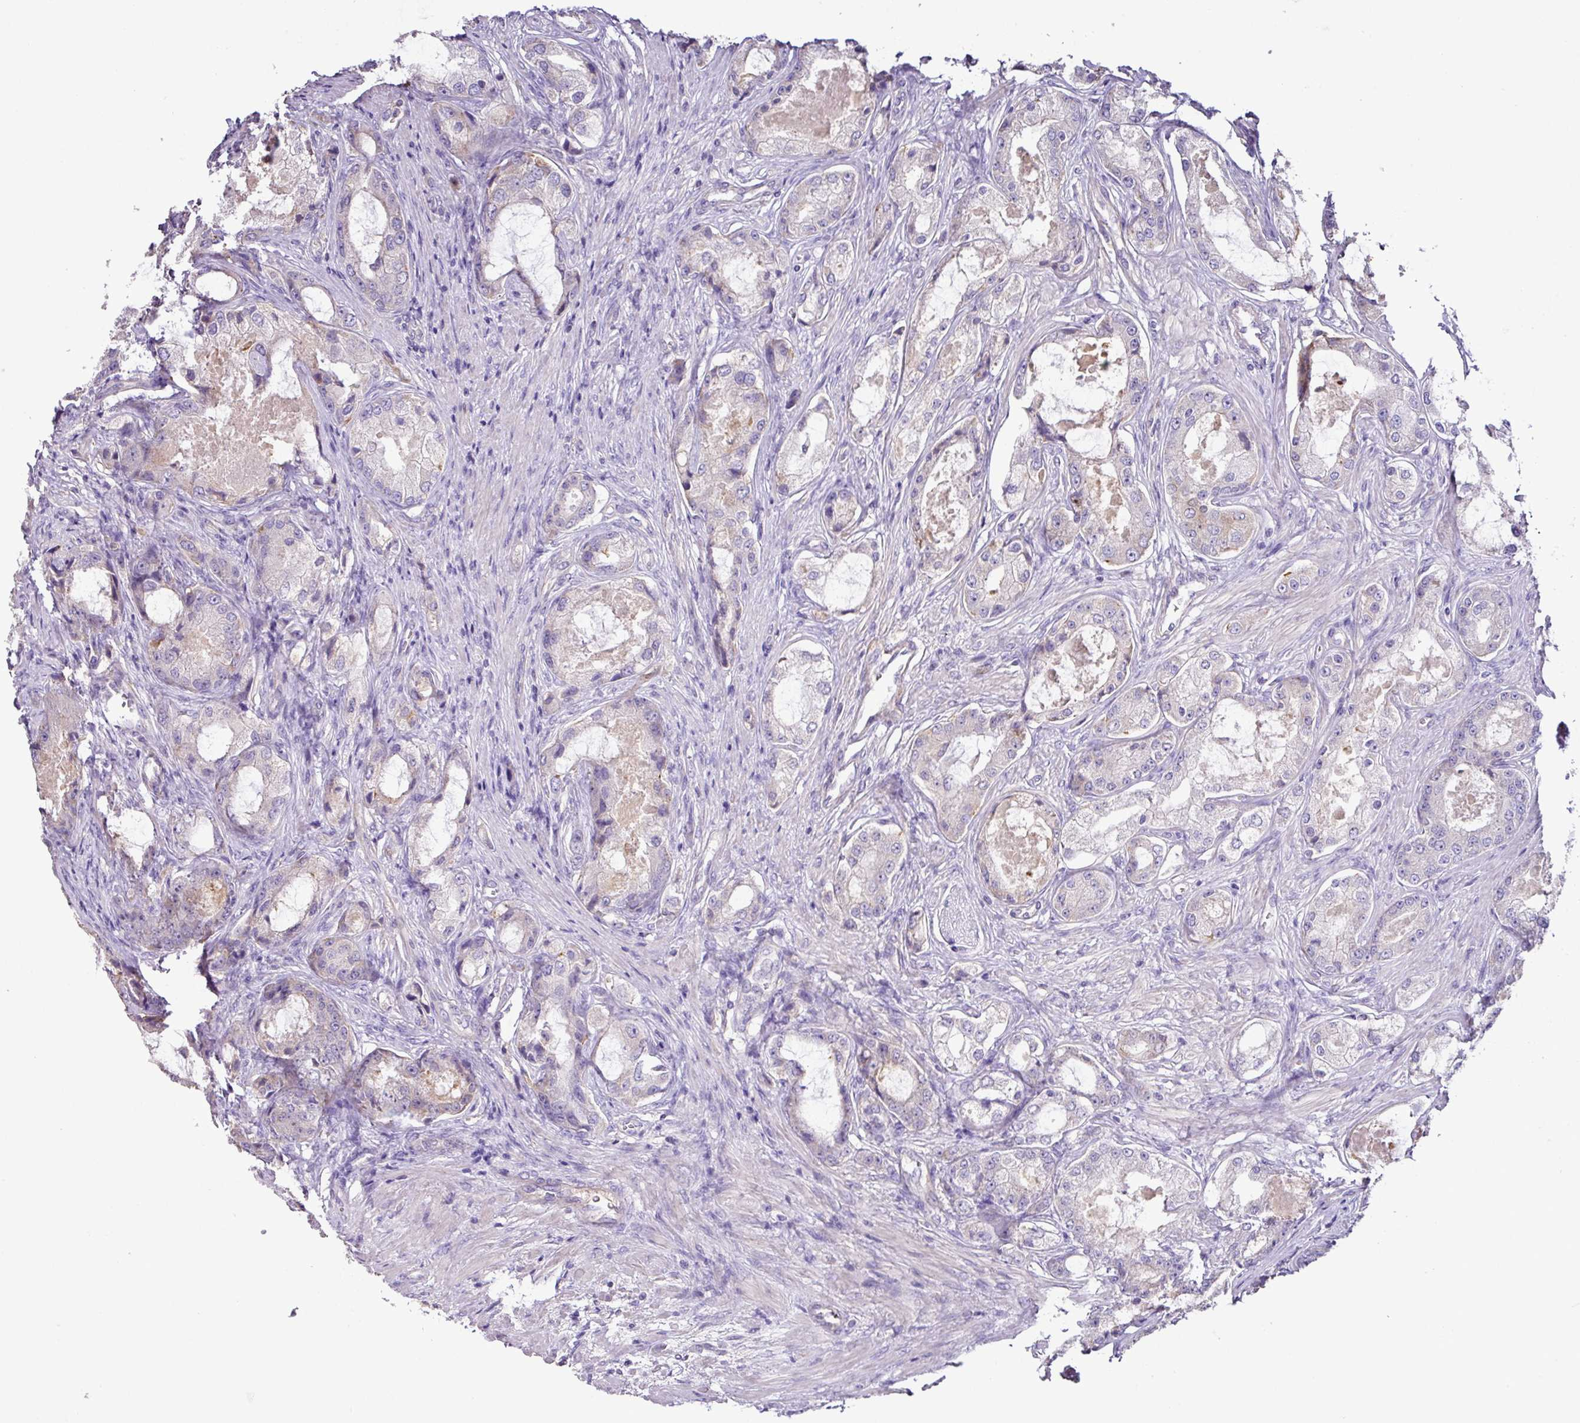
{"staining": {"intensity": "negative", "quantity": "none", "location": "none"}, "tissue": "prostate cancer", "cell_type": "Tumor cells", "image_type": "cancer", "snomed": [{"axis": "morphology", "description": "Adenocarcinoma, Low grade"}, {"axis": "topography", "description": "Prostate"}], "caption": "Immunohistochemistry (IHC) photomicrograph of neoplastic tissue: human prostate cancer stained with DAB shows no significant protein staining in tumor cells. The staining is performed using DAB (3,3'-diaminobenzidine) brown chromogen with nuclei counter-stained in using hematoxylin.", "gene": "AGR3", "patient": {"sex": "male", "age": 68}}